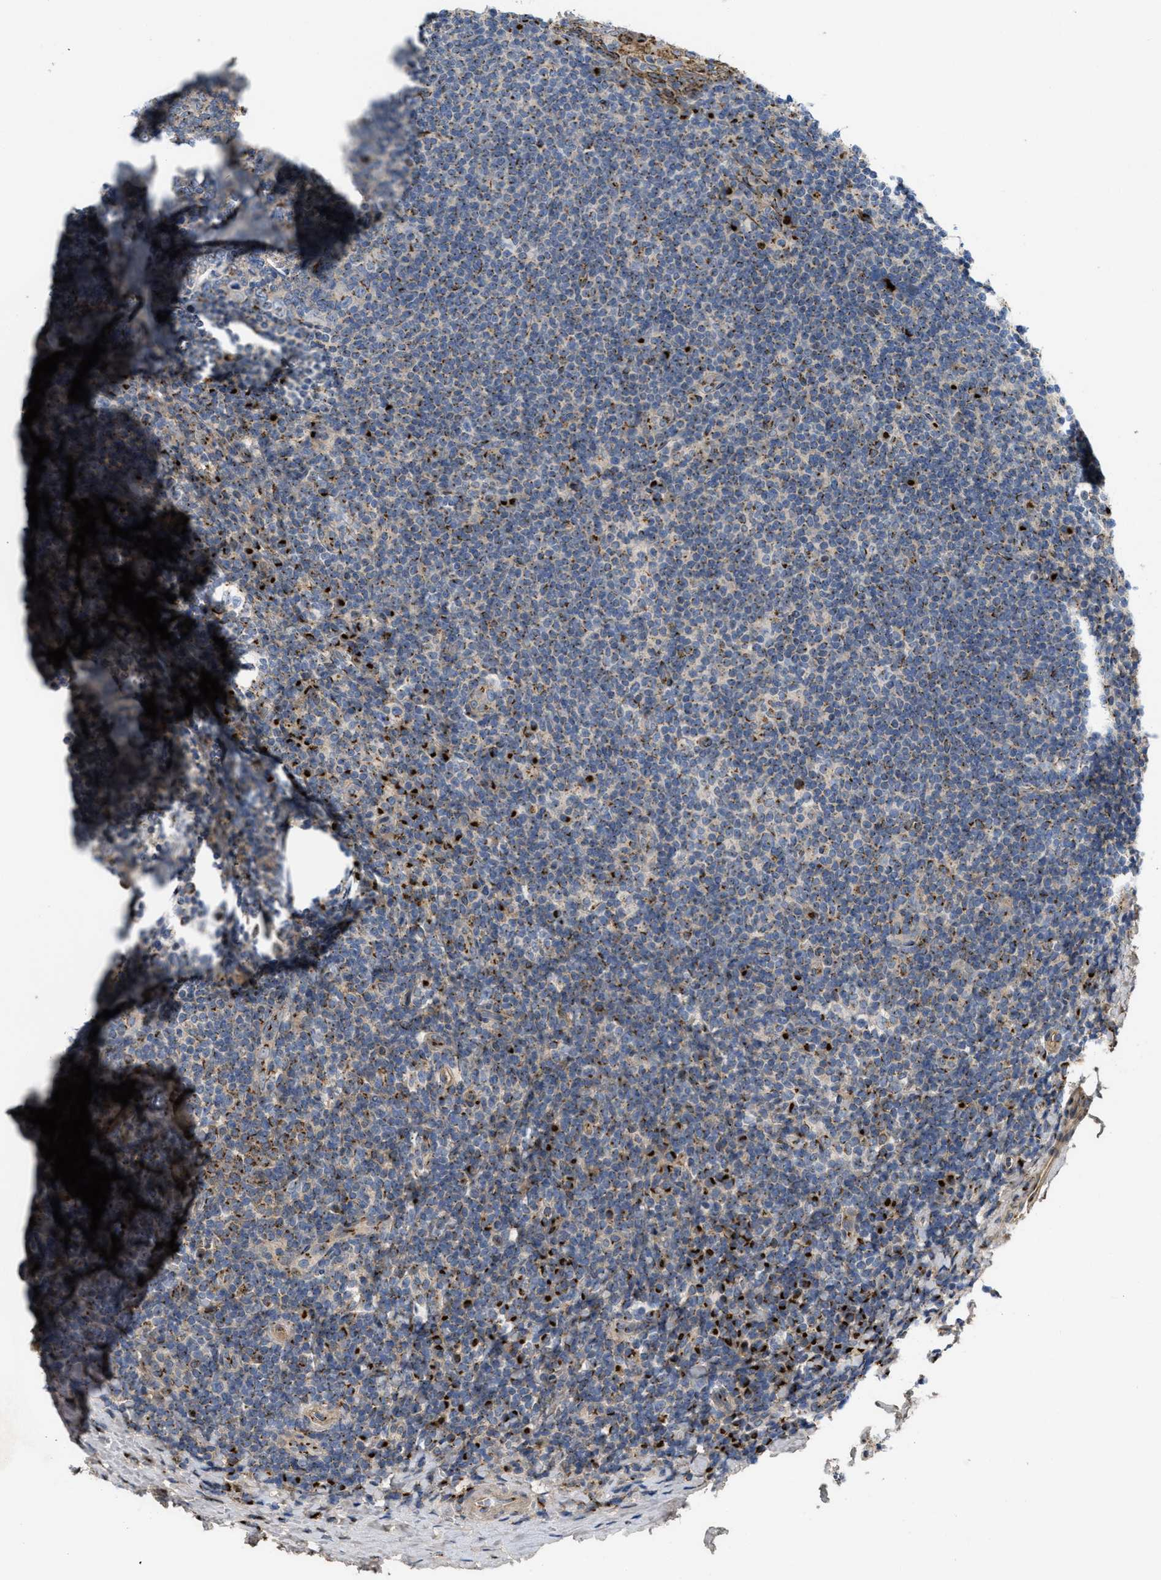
{"staining": {"intensity": "moderate", "quantity": "25%-75%", "location": "cytoplasmic/membranous"}, "tissue": "tonsil", "cell_type": "Germinal center cells", "image_type": "normal", "snomed": [{"axis": "morphology", "description": "Normal tissue, NOS"}, {"axis": "topography", "description": "Tonsil"}], "caption": "Human tonsil stained with a brown dye shows moderate cytoplasmic/membranous positive expression in approximately 25%-75% of germinal center cells.", "gene": "ZNF70", "patient": {"sex": "male", "age": 37}}